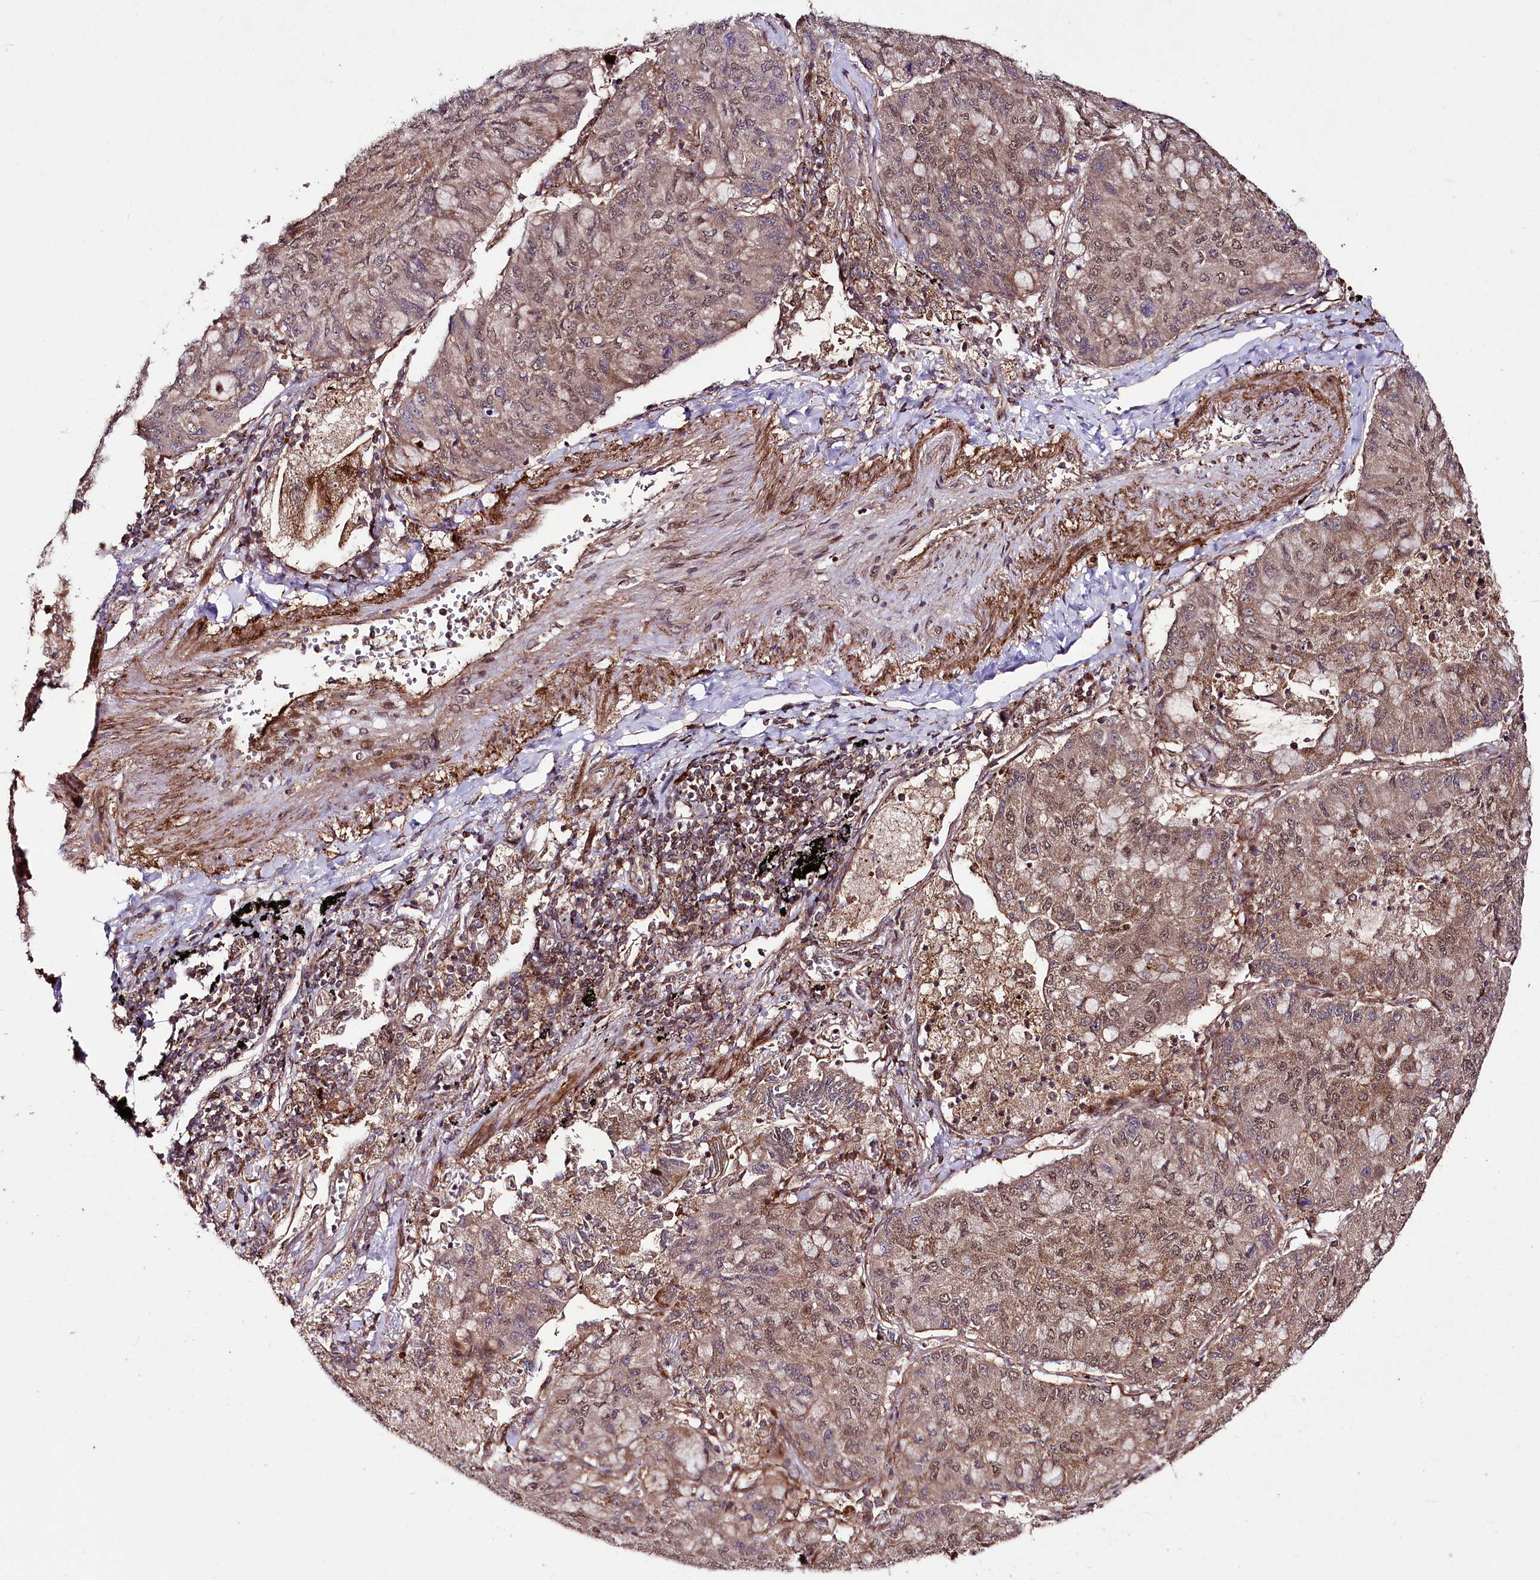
{"staining": {"intensity": "moderate", "quantity": "25%-75%", "location": "cytoplasmic/membranous,nuclear"}, "tissue": "lung cancer", "cell_type": "Tumor cells", "image_type": "cancer", "snomed": [{"axis": "morphology", "description": "Squamous cell carcinoma, NOS"}, {"axis": "topography", "description": "Lung"}], "caption": "A high-resolution photomicrograph shows IHC staining of lung cancer, which demonstrates moderate cytoplasmic/membranous and nuclear positivity in about 25%-75% of tumor cells. (Brightfield microscopy of DAB IHC at high magnification).", "gene": "PHLDB1", "patient": {"sex": "male", "age": 74}}